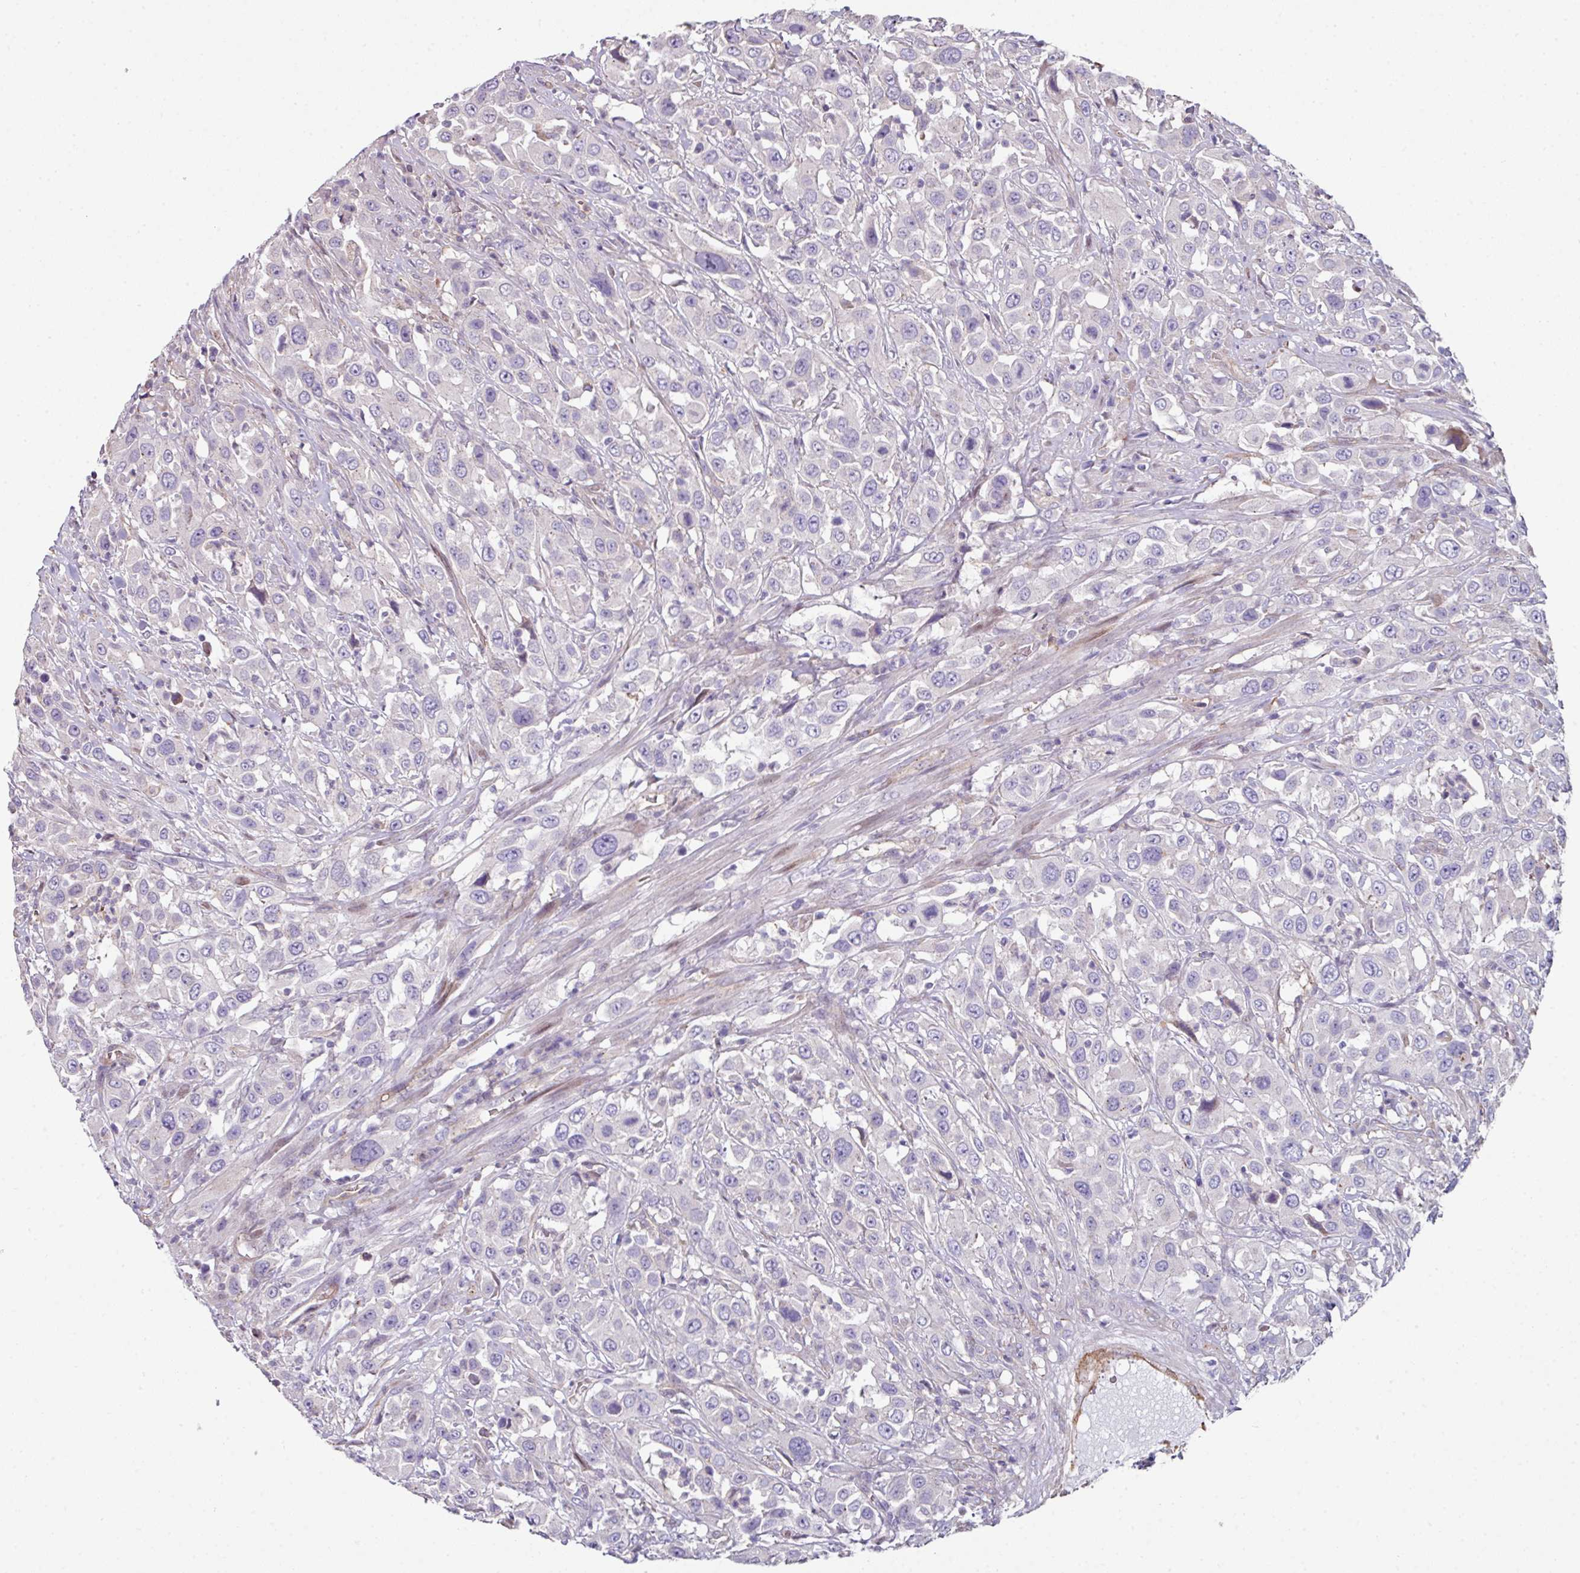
{"staining": {"intensity": "negative", "quantity": "none", "location": "none"}, "tissue": "urothelial cancer", "cell_type": "Tumor cells", "image_type": "cancer", "snomed": [{"axis": "morphology", "description": "Urothelial carcinoma, High grade"}, {"axis": "topography", "description": "Urinary bladder"}], "caption": "Photomicrograph shows no significant protein expression in tumor cells of urothelial cancer.", "gene": "ANO9", "patient": {"sex": "male", "age": 61}}